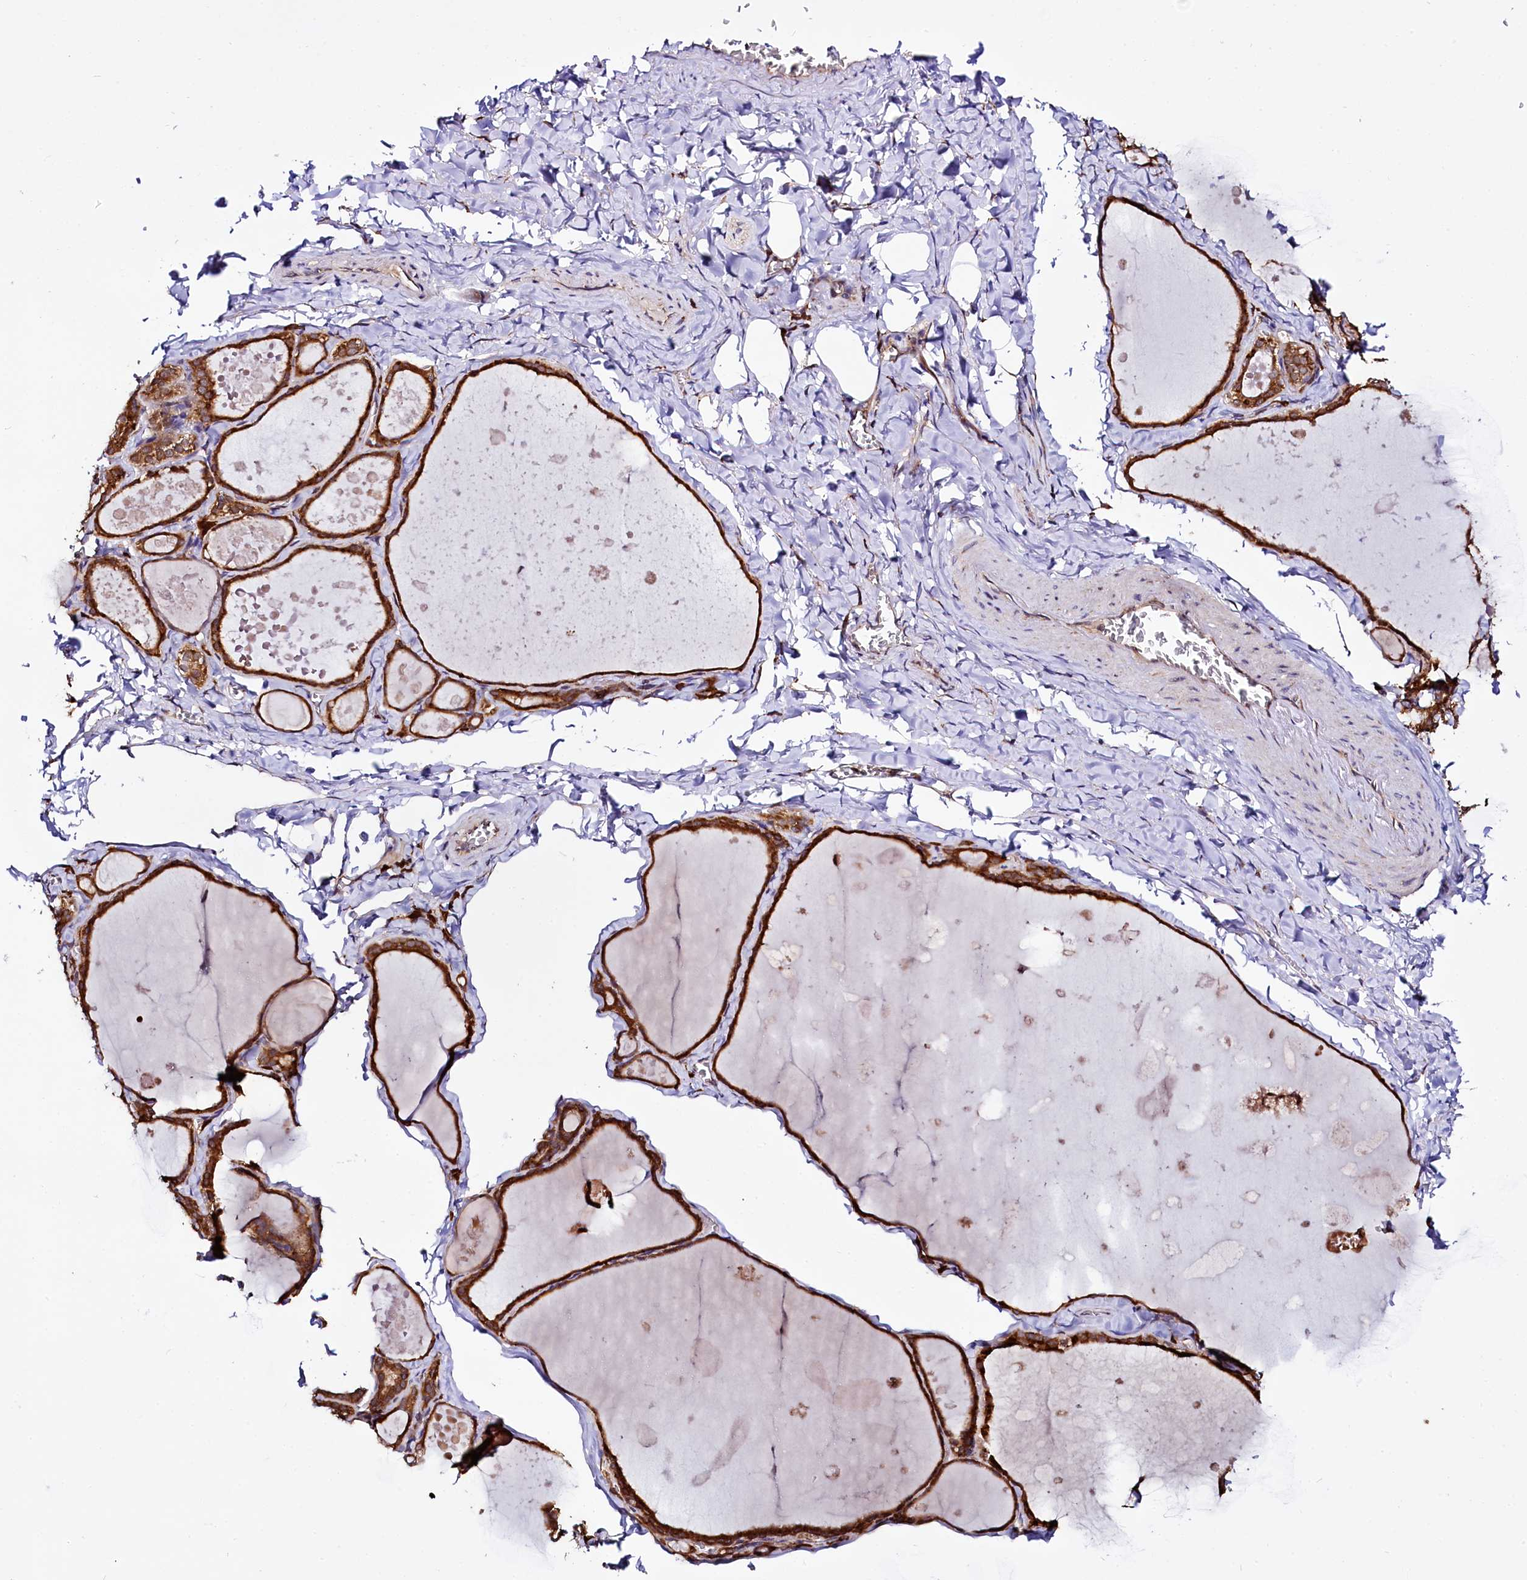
{"staining": {"intensity": "strong", "quantity": ">75%", "location": "cytoplasmic/membranous"}, "tissue": "thyroid gland", "cell_type": "Glandular cells", "image_type": "normal", "snomed": [{"axis": "morphology", "description": "Normal tissue, NOS"}, {"axis": "topography", "description": "Thyroid gland"}], "caption": "Approximately >75% of glandular cells in unremarkable thyroid gland reveal strong cytoplasmic/membranous protein expression as visualized by brown immunohistochemical staining.", "gene": "UFM1", "patient": {"sex": "male", "age": 56}}